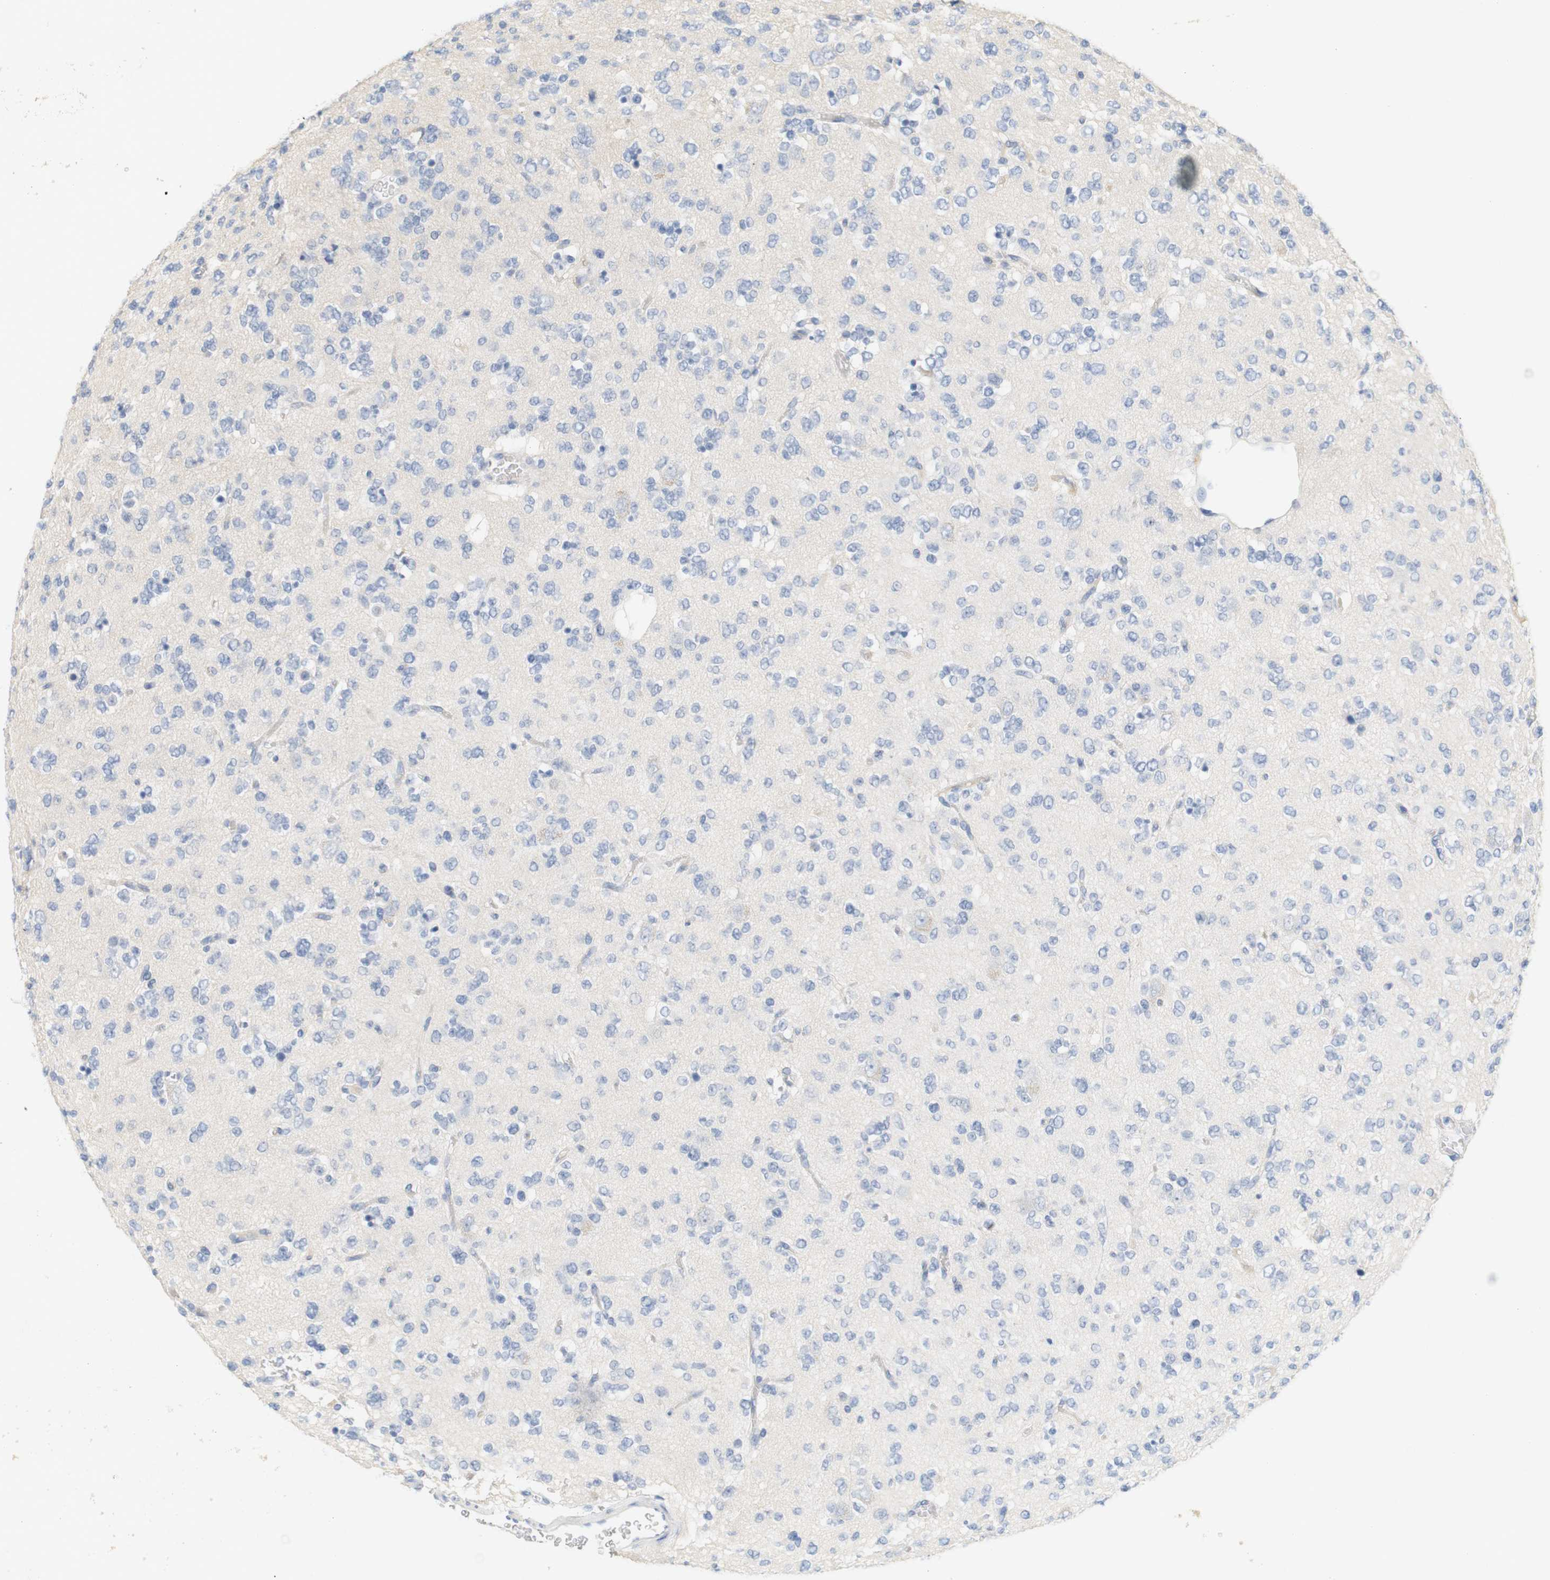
{"staining": {"intensity": "negative", "quantity": "none", "location": "none"}, "tissue": "glioma", "cell_type": "Tumor cells", "image_type": "cancer", "snomed": [{"axis": "morphology", "description": "Glioma, malignant, Low grade"}, {"axis": "topography", "description": "Brain"}], "caption": "Immunohistochemical staining of malignant glioma (low-grade) shows no significant staining in tumor cells. (Stains: DAB (3,3'-diaminobenzidine) immunohistochemistry (IHC) with hematoxylin counter stain, Microscopy: brightfield microscopy at high magnification).", "gene": "RGS9", "patient": {"sex": "male", "age": 38}}